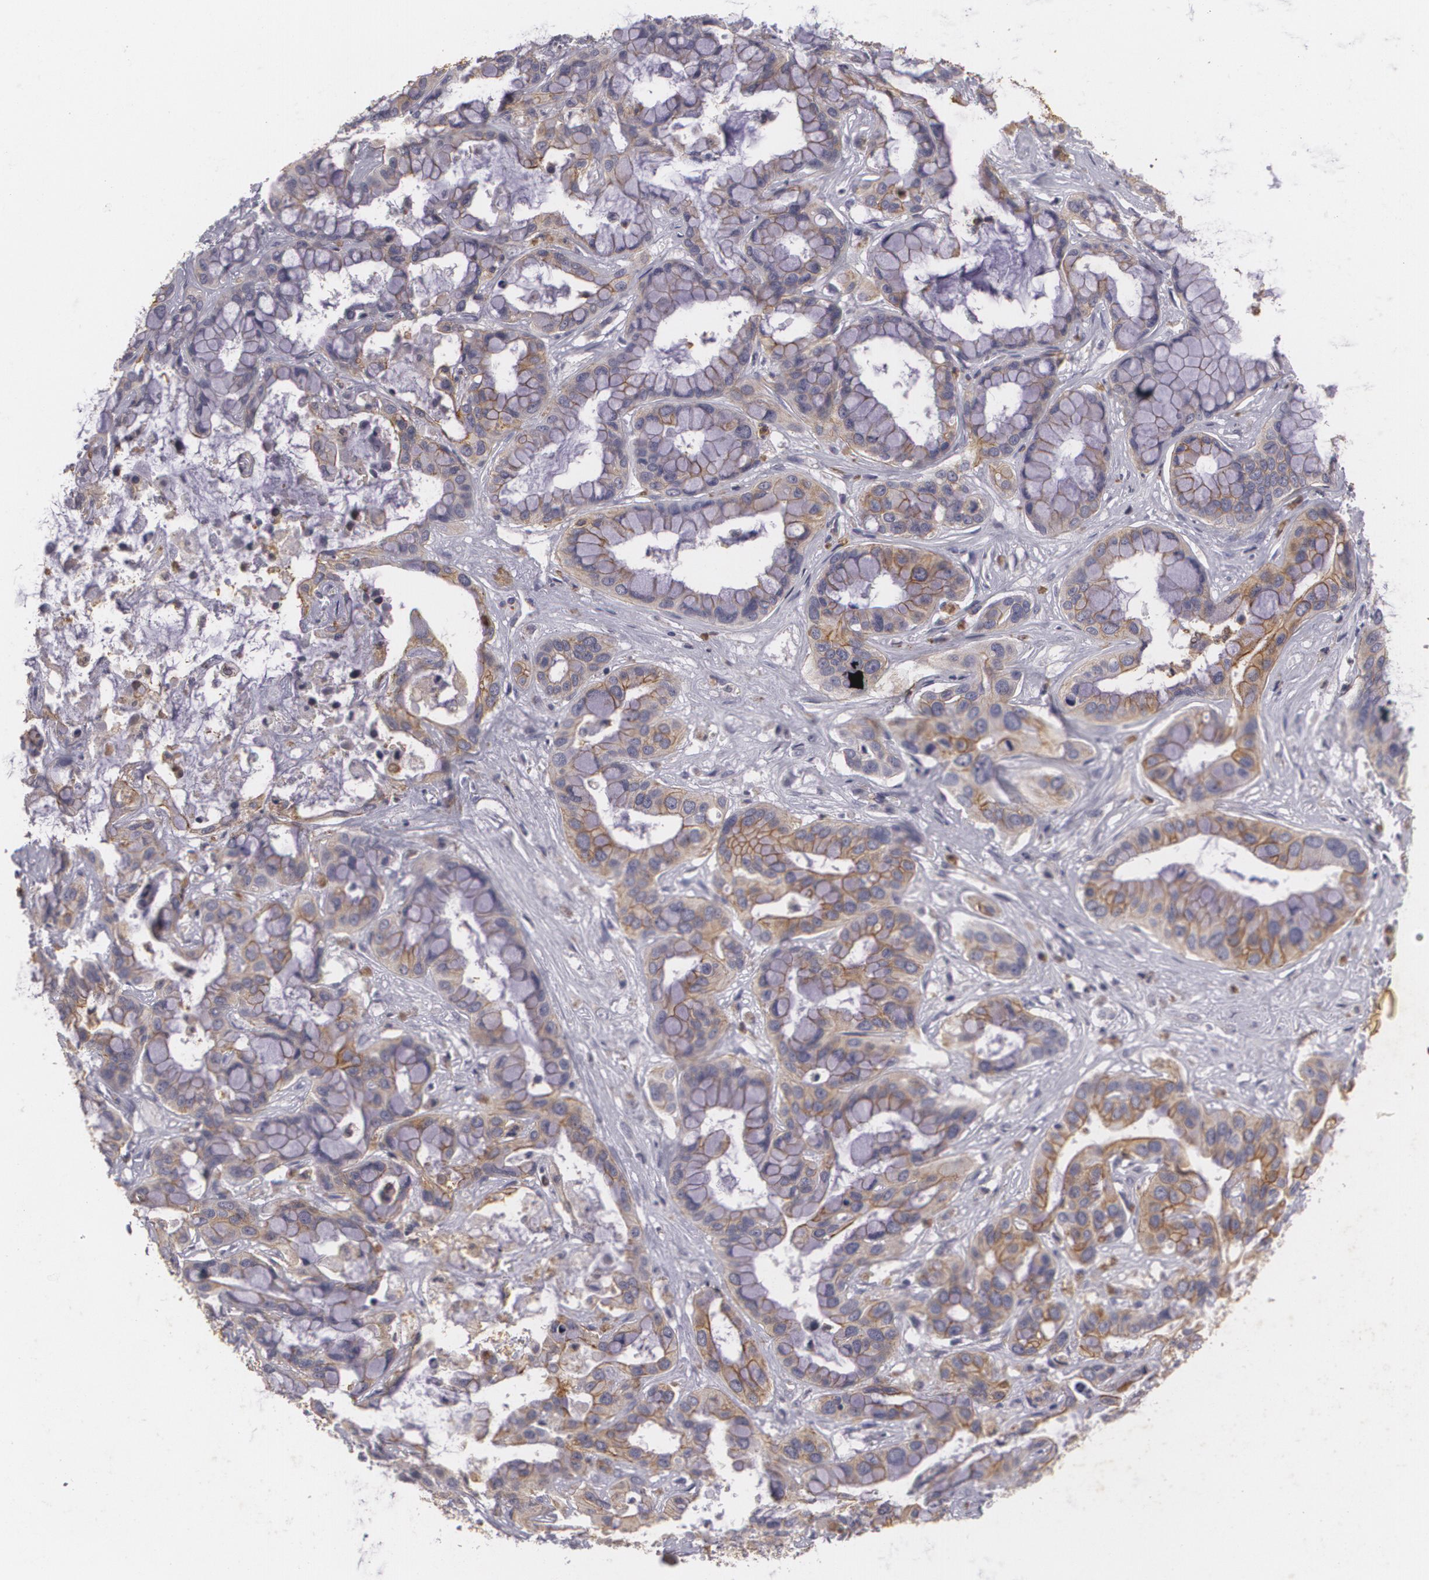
{"staining": {"intensity": "weak", "quantity": ">75%", "location": "cytoplasmic/membranous"}, "tissue": "liver cancer", "cell_type": "Tumor cells", "image_type": "cancer", "snomed": [{"axis": "morphology", "description": "Cholangiocarcinoma"}, {"axis": "topography", "description": "Liver"}], "caption": "Weak cytoplasmic/membranous expression for a protein is present in about >75% of tumor cells of liver cancer using IHC.", "gene": "KCNA4", "patient": {"sex": "female", "age": 65}}